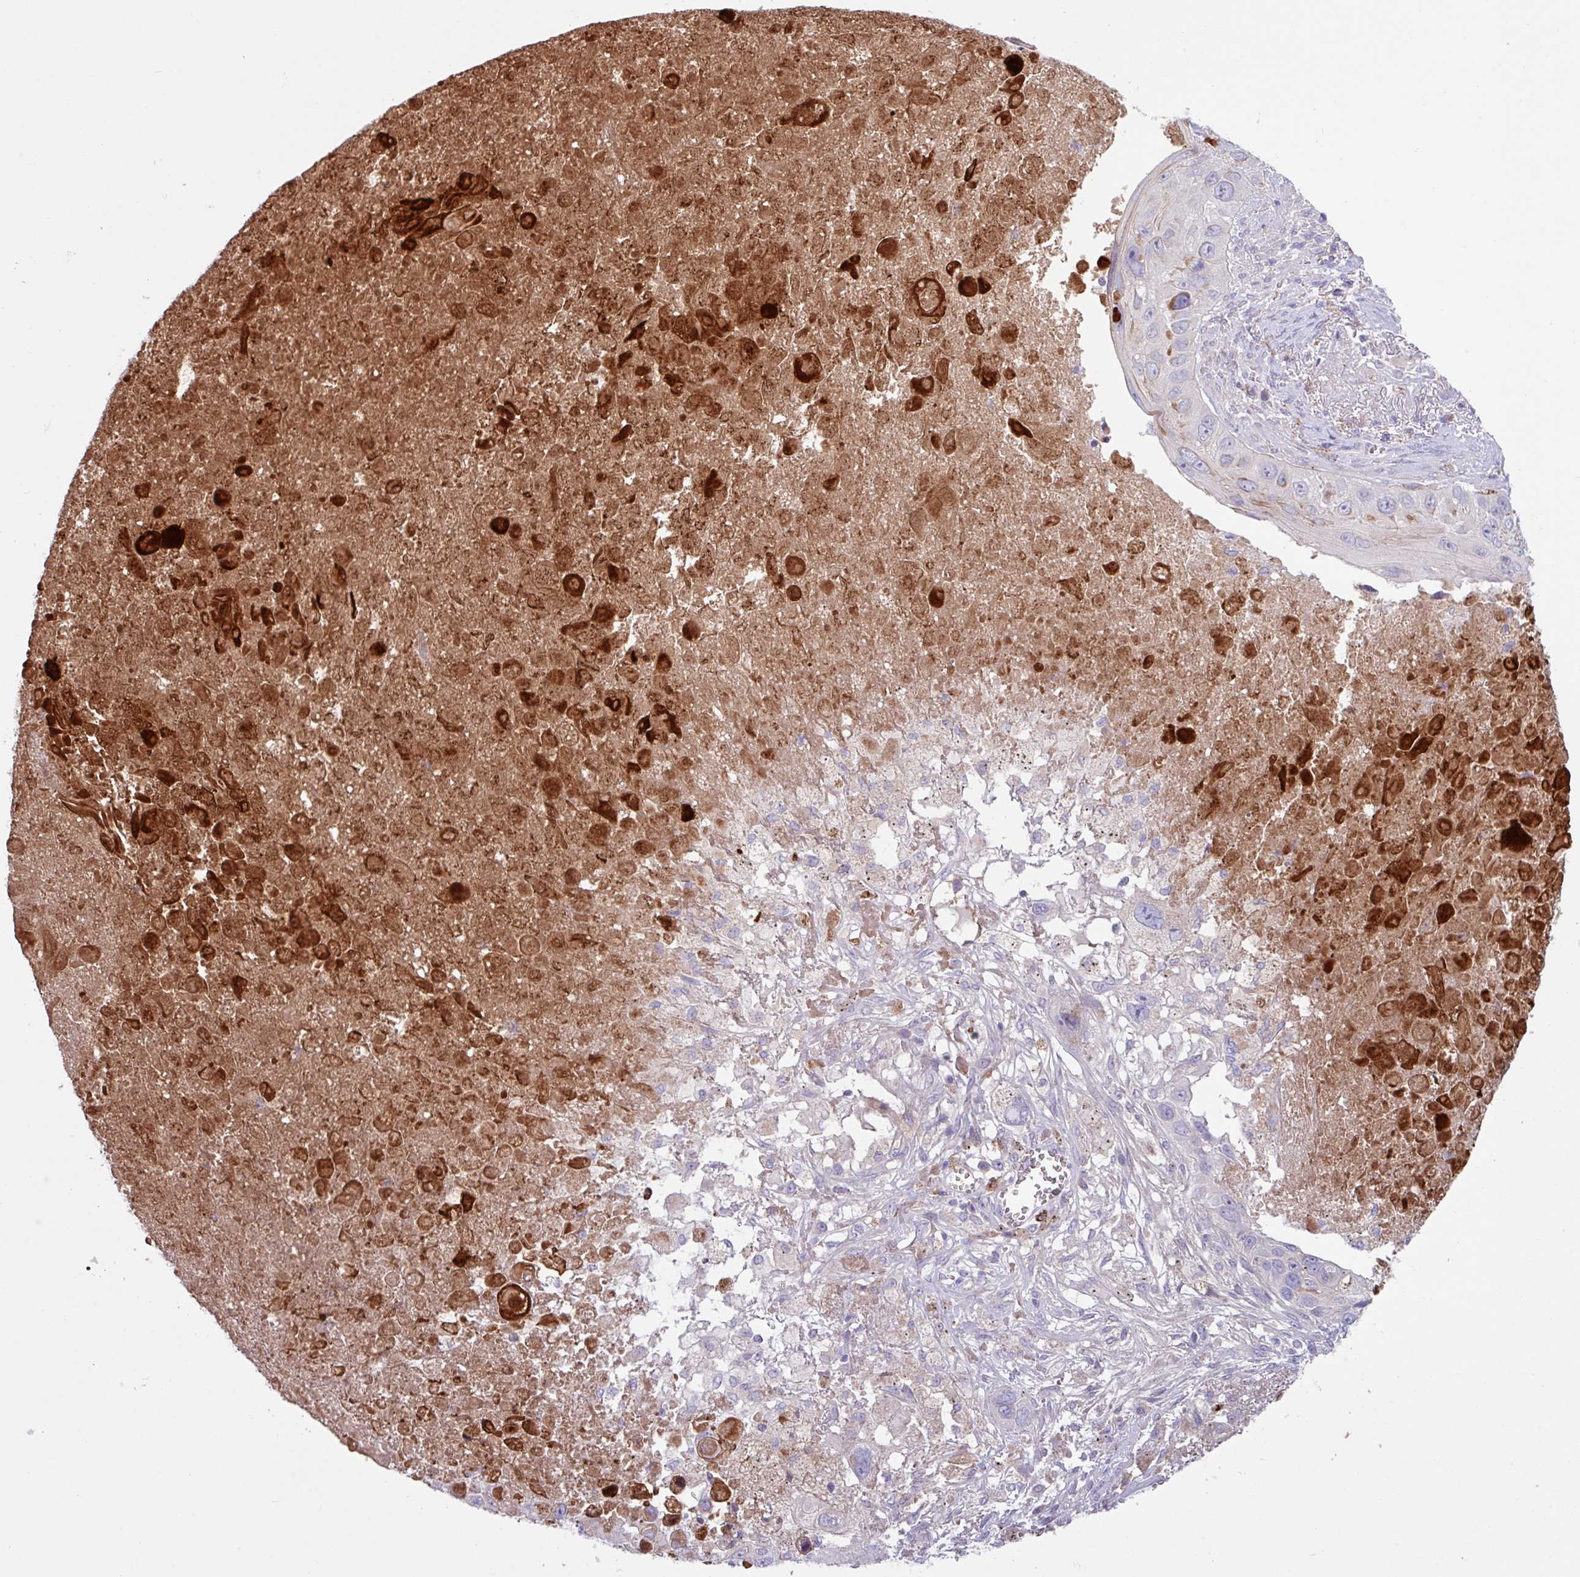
{"staining": {"intensity": "negative", "quantity": "none", "location": "none"}, "tissue": "lung cancer", "cell_type": "Tumor cells", "image_type": "cancer", "snomed": [{"axis": "morphology", "description": "Squamous cell carcinoma, NOS"}, {"axis": "topography", "description": "Lung"}], "caption": "This photomicrograph is of lung cancer stained with IHC to label a protein in brown with the nuclei are counter-stained blue. There is no expression in tumor cells.", "gene": "IQCJ", "patient": {"sex": "male", "age": 66}}